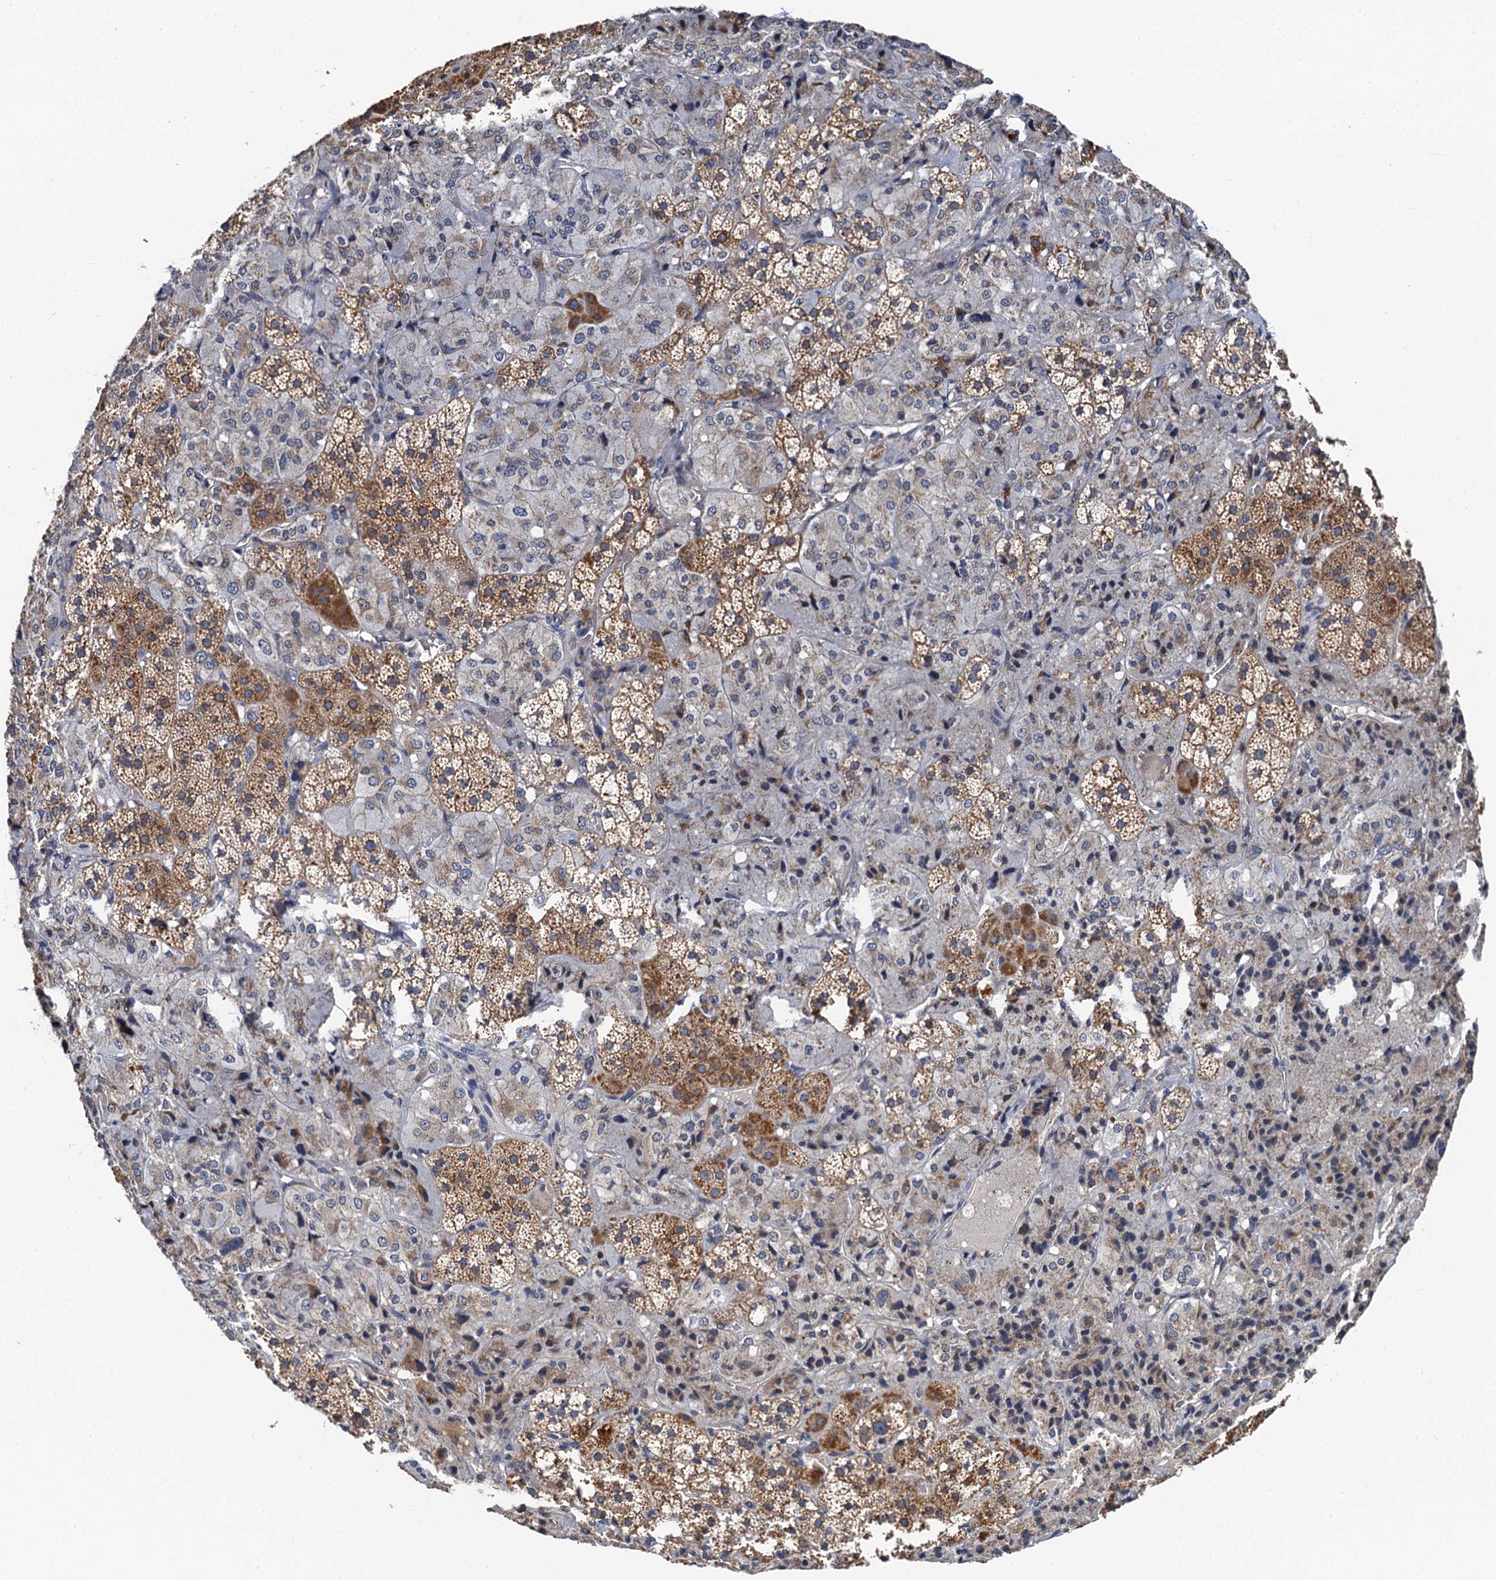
{"staining": {"intensity": "moderate", "quantity": "25%-75%", "location": "cytoplasmic/membranous"}, "tissue": "adrenal gland", "cell_type": "Glandular cells", "image_type": "normal", "snomed": [{"axis": "morphology", "description": "Normal tissue, NOS"}, {"axis": "topography", "description": "Adrenal gland"}], "caption": "This micrograph shows immunohistochemistry (IHC) staining of unremarkable adrenal gland, with medium moderate cytoplasmic/membranous expression in approximately 25%-75% of glandular cells.", "gene": "CMPK2", "patient": {"sex": "female", "age": 44}}